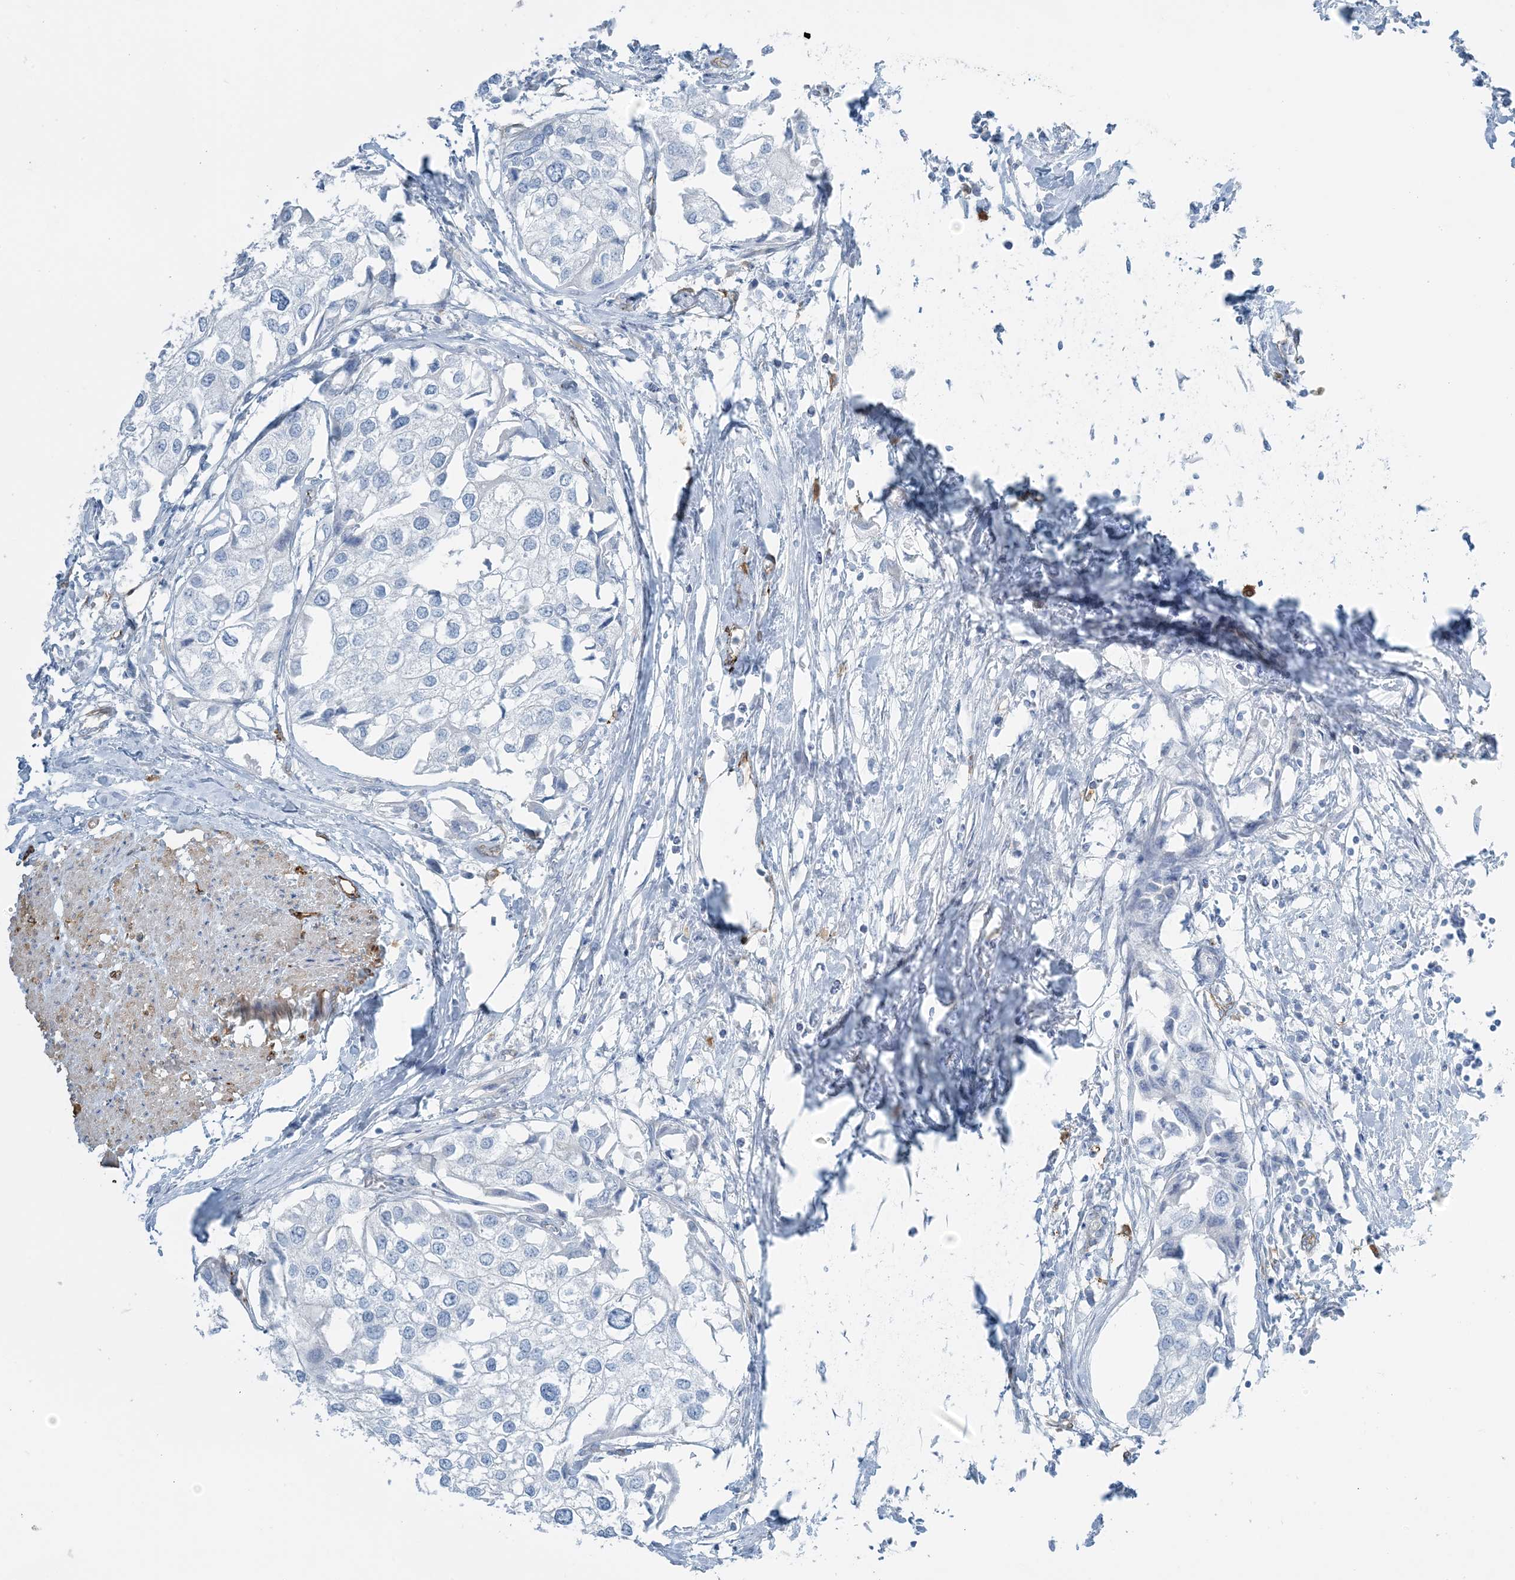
{"staining": {"intensity": "negative", "quantity": "none", "location": "none"}, "tissue": "urothelial cancer", "cell_type": "Tumor cells", "image_type": "cancer", "snomed": [{"axis": "morphology", "description": "Urothelial carcinoma, High grade"}, {"axis": "topography", "description": "Urinary bladder"}], "caption": "Tumor cells are negative for brown protein staining in urothelial cancer.", "gene": "EPS8L3", "patient": {"sex": "male", "age": 64}}